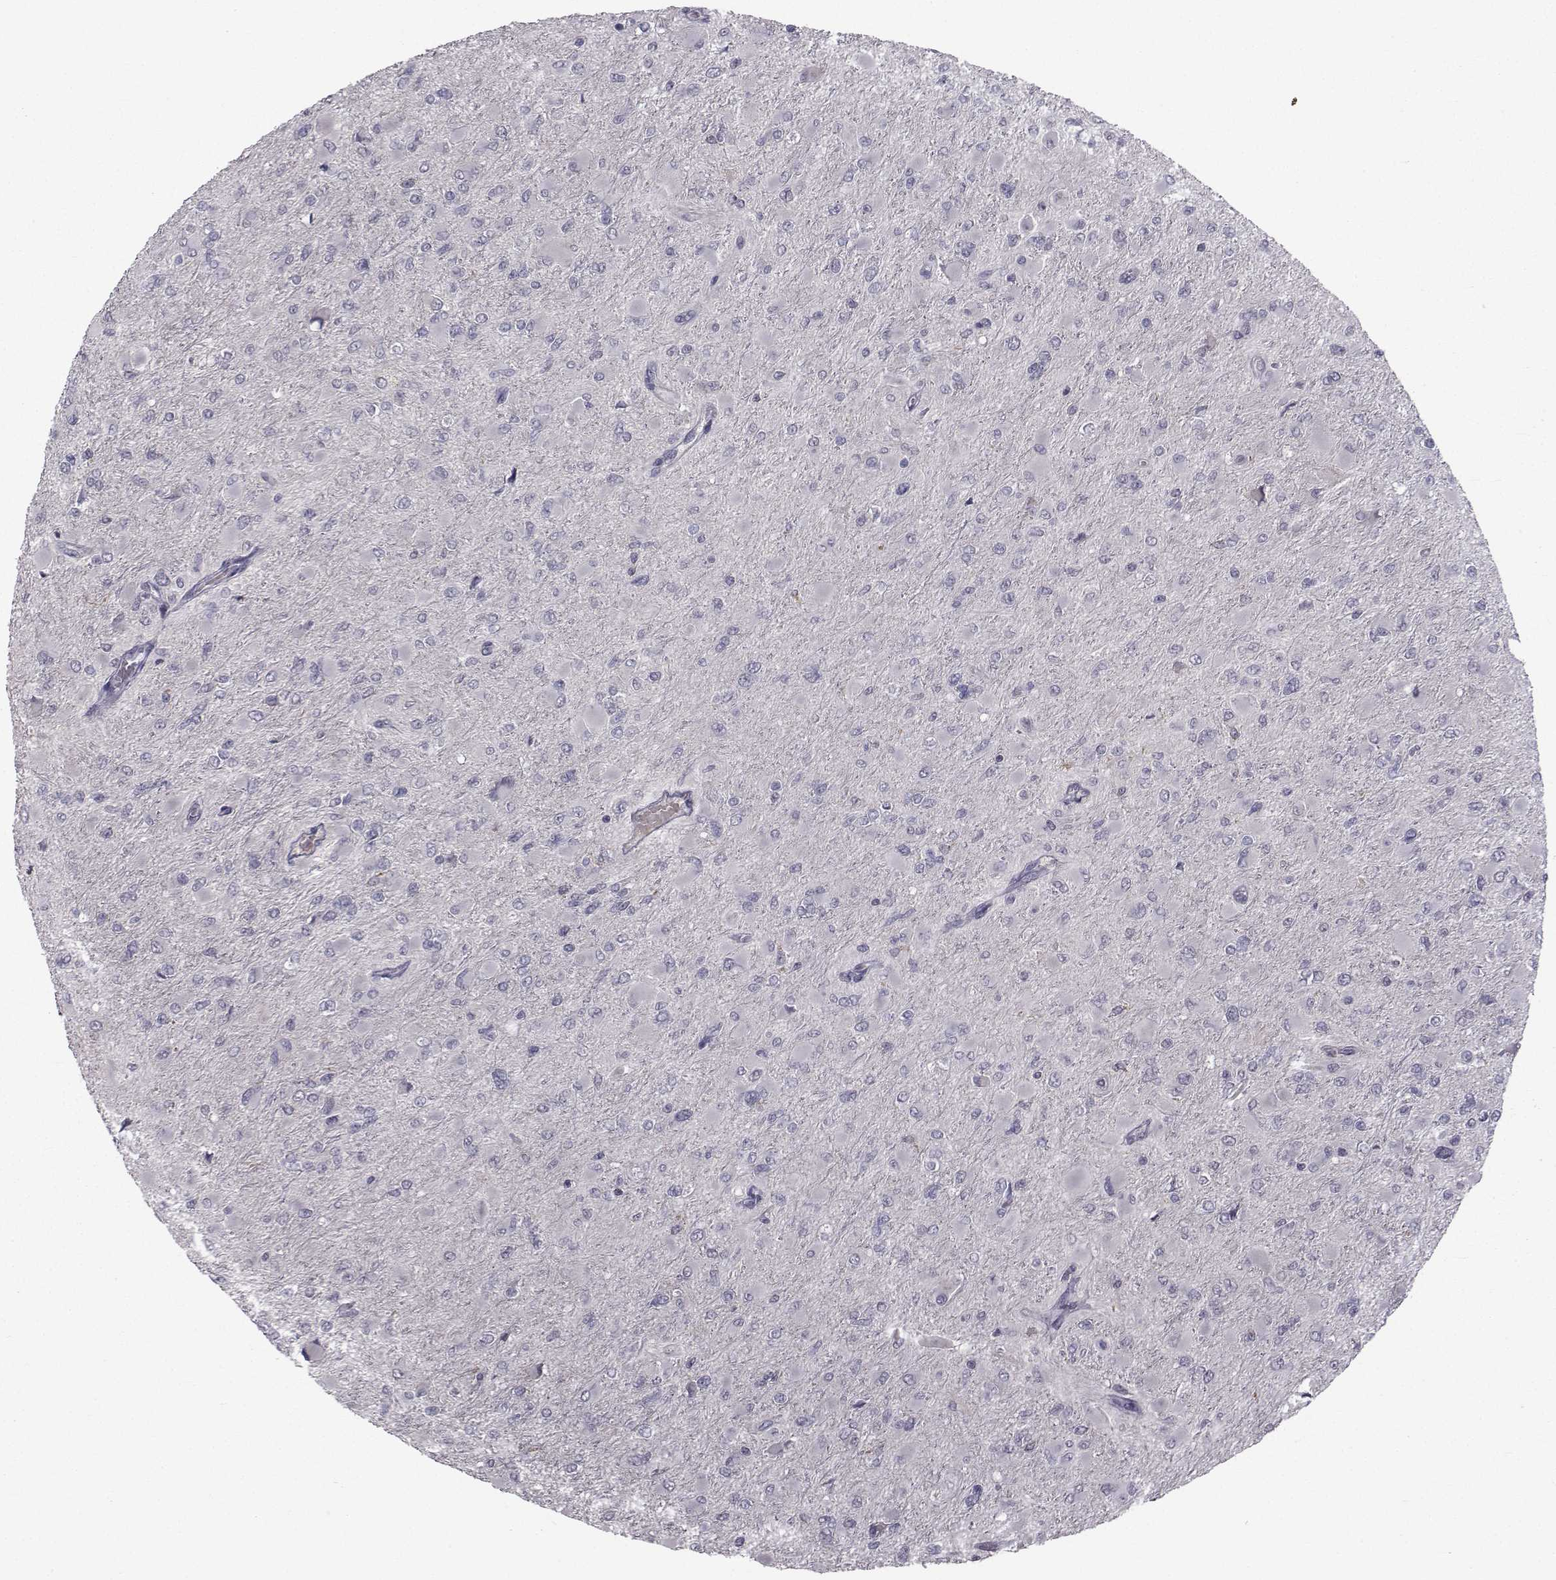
{"staining": {"intensity": "negative", "quantity": "none", "location": "none"}, "tissue": "glioma", "cell_type": "Tumor cells", "image_type": "cancer", "snomed": [{"axis": "morphology", "description": "Glioma, malignant, High grade"}, {"axis": "topography", "description": "Cerebral cortex"}], "caption": "Immunohistochemical staining of glioma displays no significant staining in tumor cells. (DAB IHC visualized using brightfield microscopy, high magnification).", "gene": "FDXR", "patient": {"sex": "female", "age": 36}}